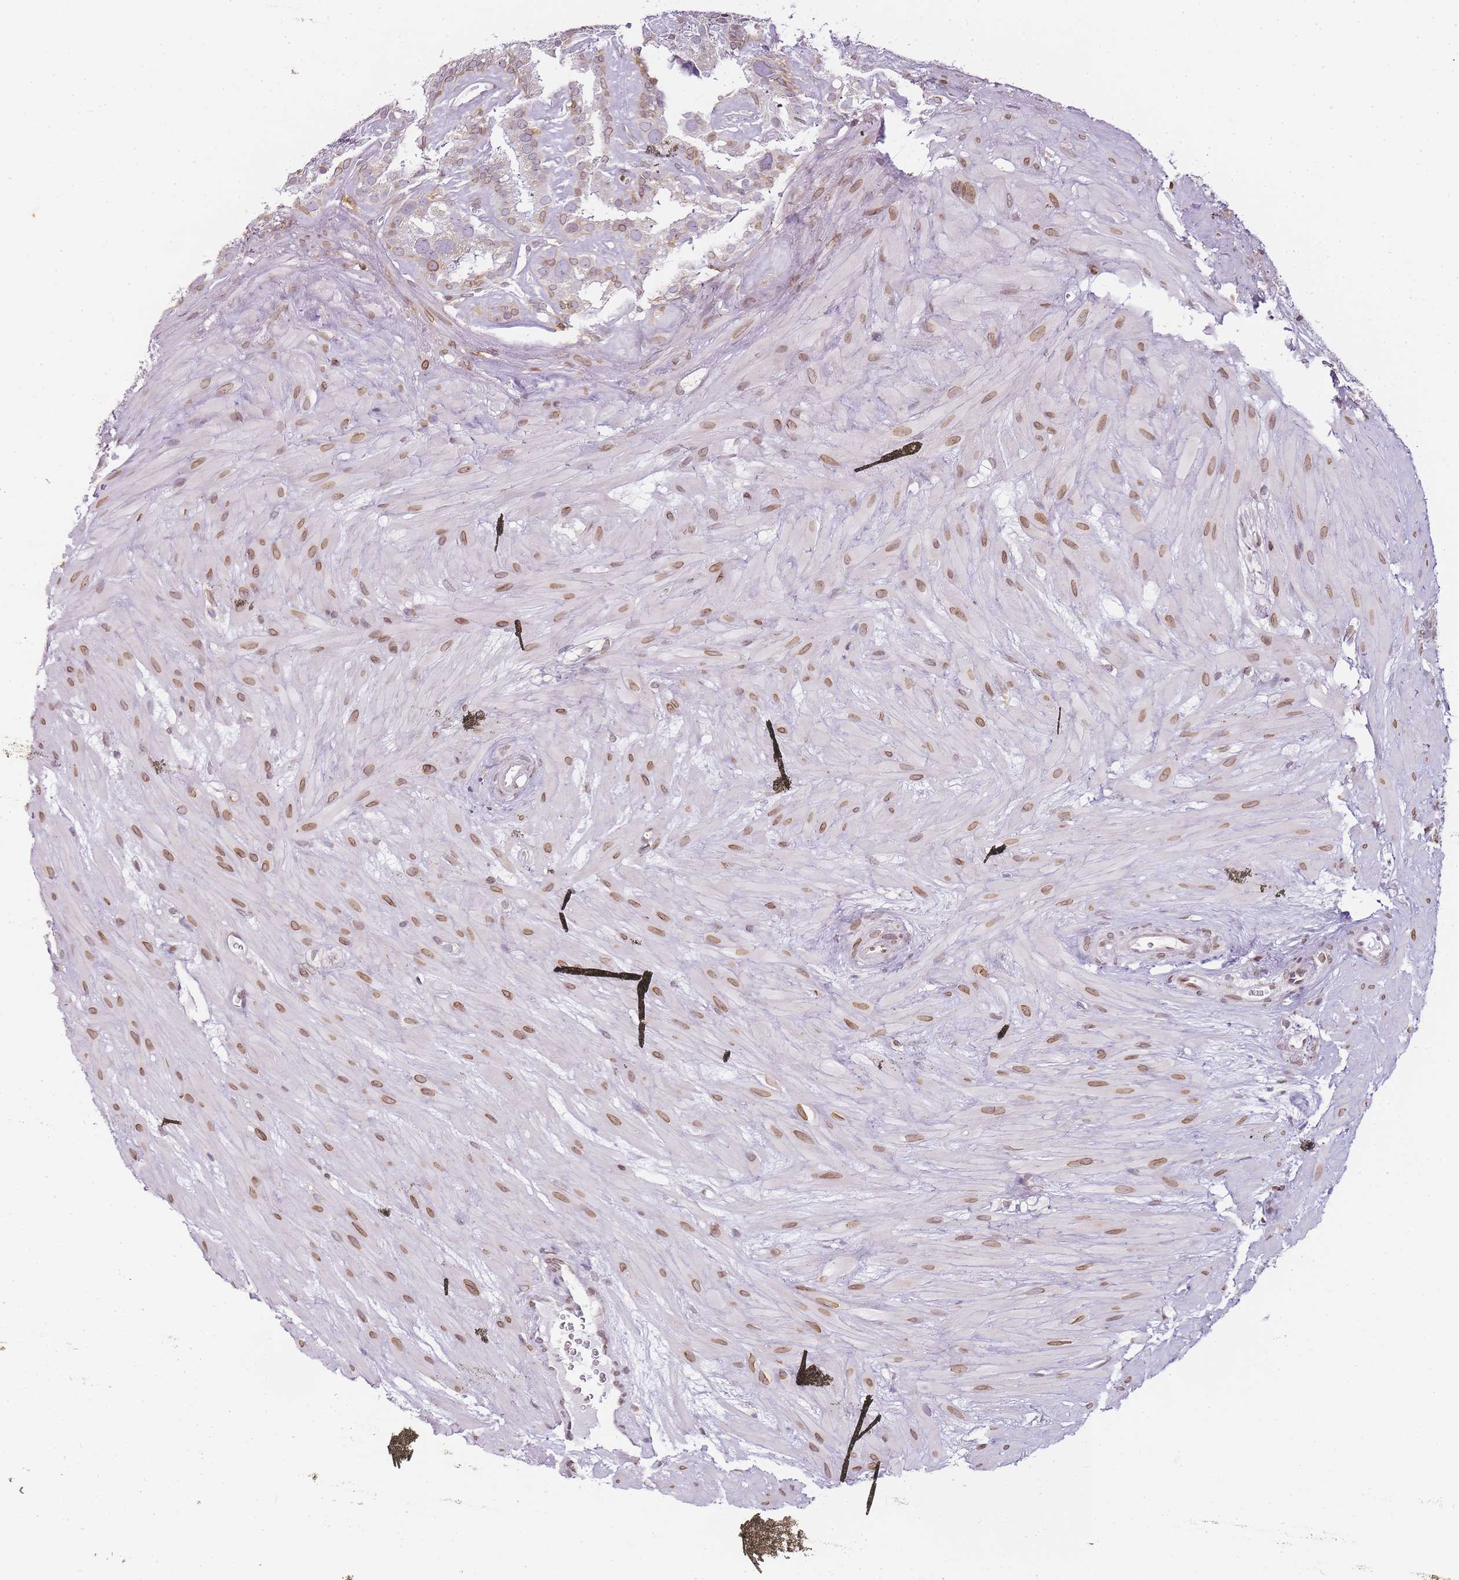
{"staining": {"intensity": "weak", "quantity": "<25%", "location": "cytoplasmic/membranous"}, "tissue": "seminal vesicle", "cell_type": "Glandular cells", "image_type": "normal", "snomed": [{"axis": "morphology", "description": "Normal tissue, NOS"}, {"axis": "topography", "description": "Prostate"}, {"axis": "topography", "description": "Seminal veicle"}], "caption": "This image is of normal seminal vesicle stained with immunohistochemistry to label a protein in brown with the nuclei are counter-stained blue. There is no expression in glandular cells. (Stains: DAB (3,3'-diaminobenzidine) immunohistochemistry with hematoxylin counter stain, Microscopy: brightfield microscopy at high magnification).", "gene": "JAKMIP1", "patient": {"sex": "male", "age": 59}}